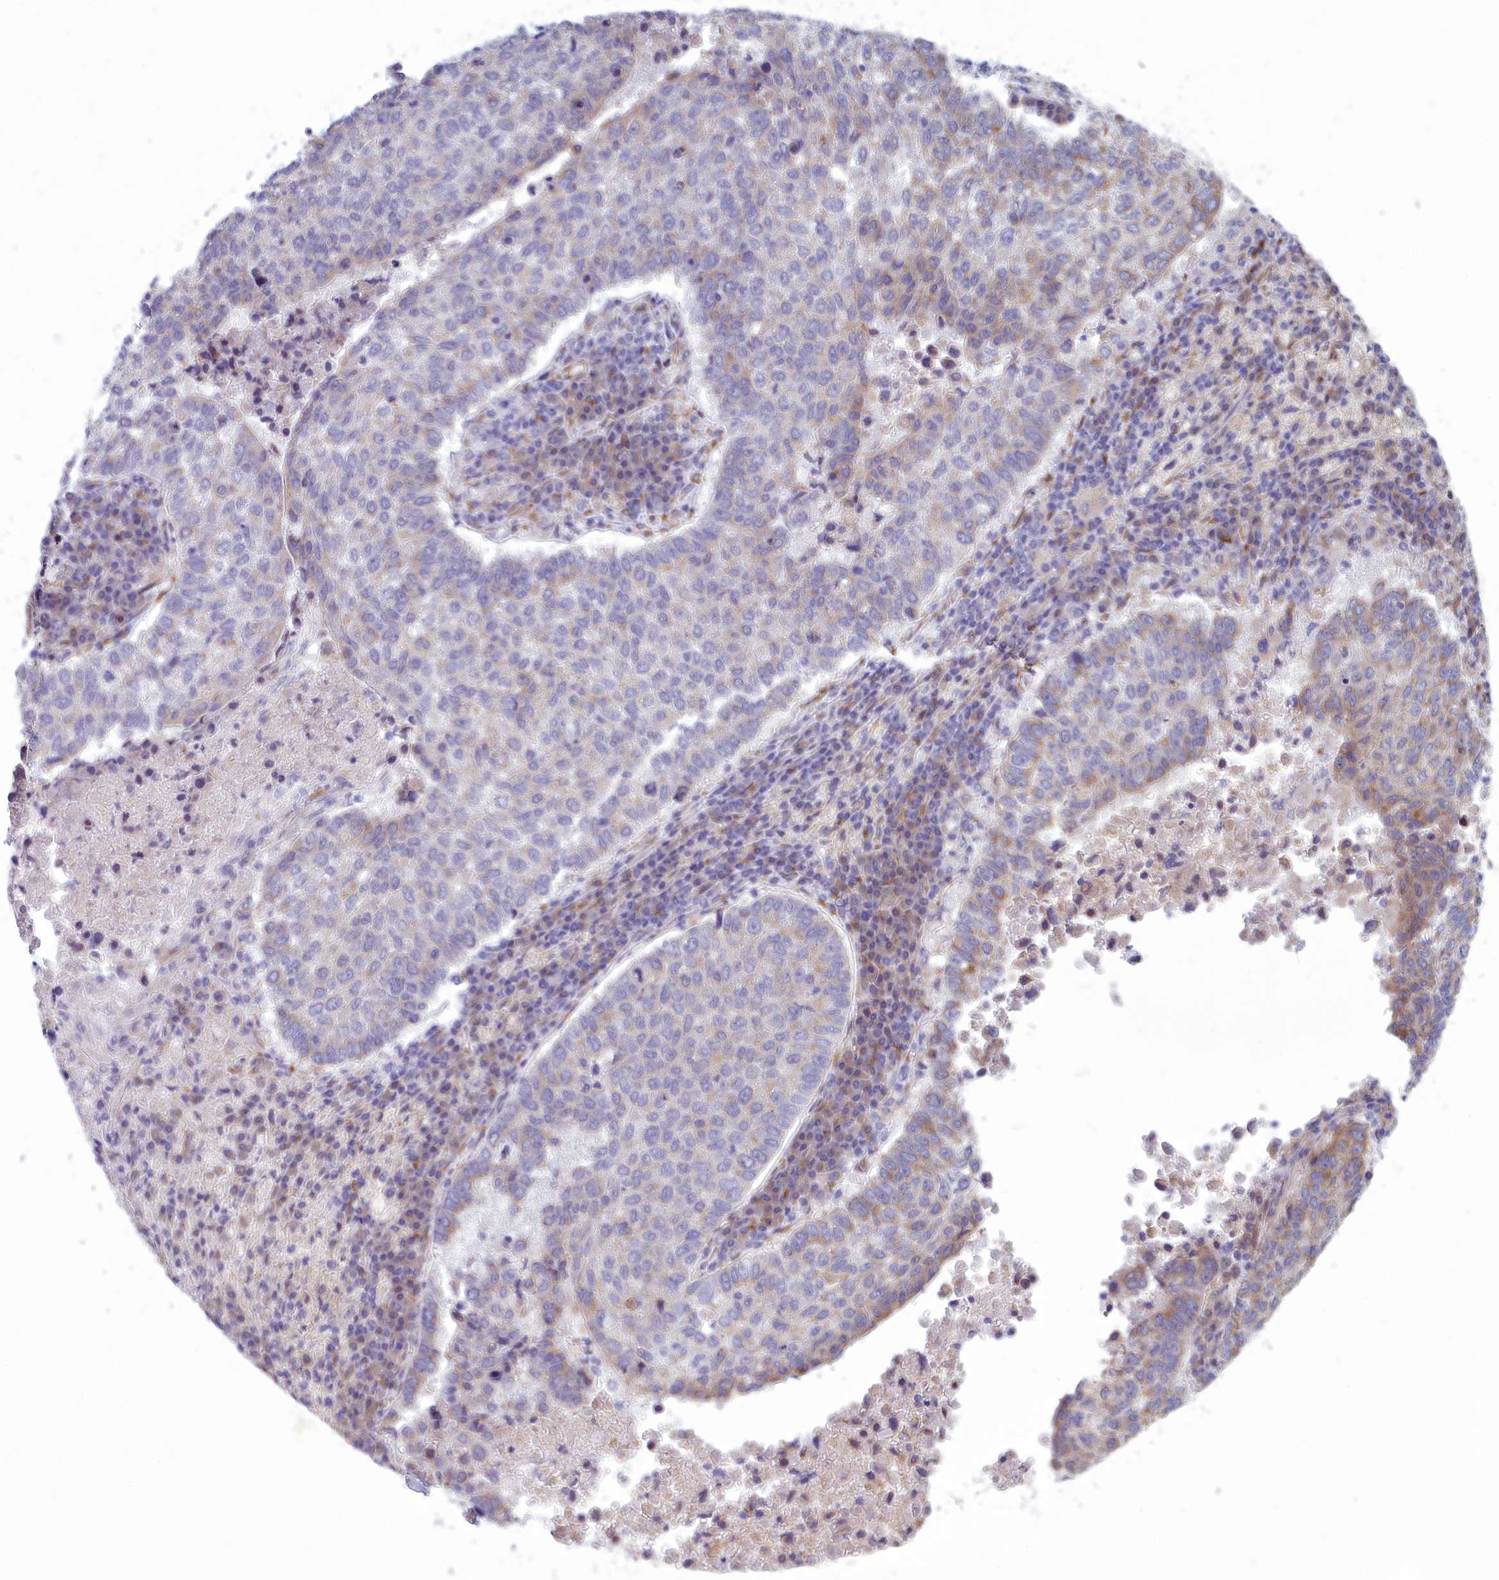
{"staining": {"intensity": "weak", "quantity": "25%-75%", "location": "cytoplasmic/membranous"}, "tissue": "lung cancer", "cell_type": "Tumor cells", "image_type": "cancer", "snomed": [{"axis": "morphology", "description": "Squamous cell carcinoma, NOS"}, {"axis": "topography", "description": "Lung"}], "caption": "IHC histopathology image of neoplastic tissue: human squamous cell carcinoma (lung) stained using IHC reveals low levels of weak protein expression localized specifically in the cytoplasmic/membranous of tumor cells, appearing as a cytoplasmic/membranous brown color.", "gene": "CENATAC", "patient": {"sex": "male", "age": 73}}